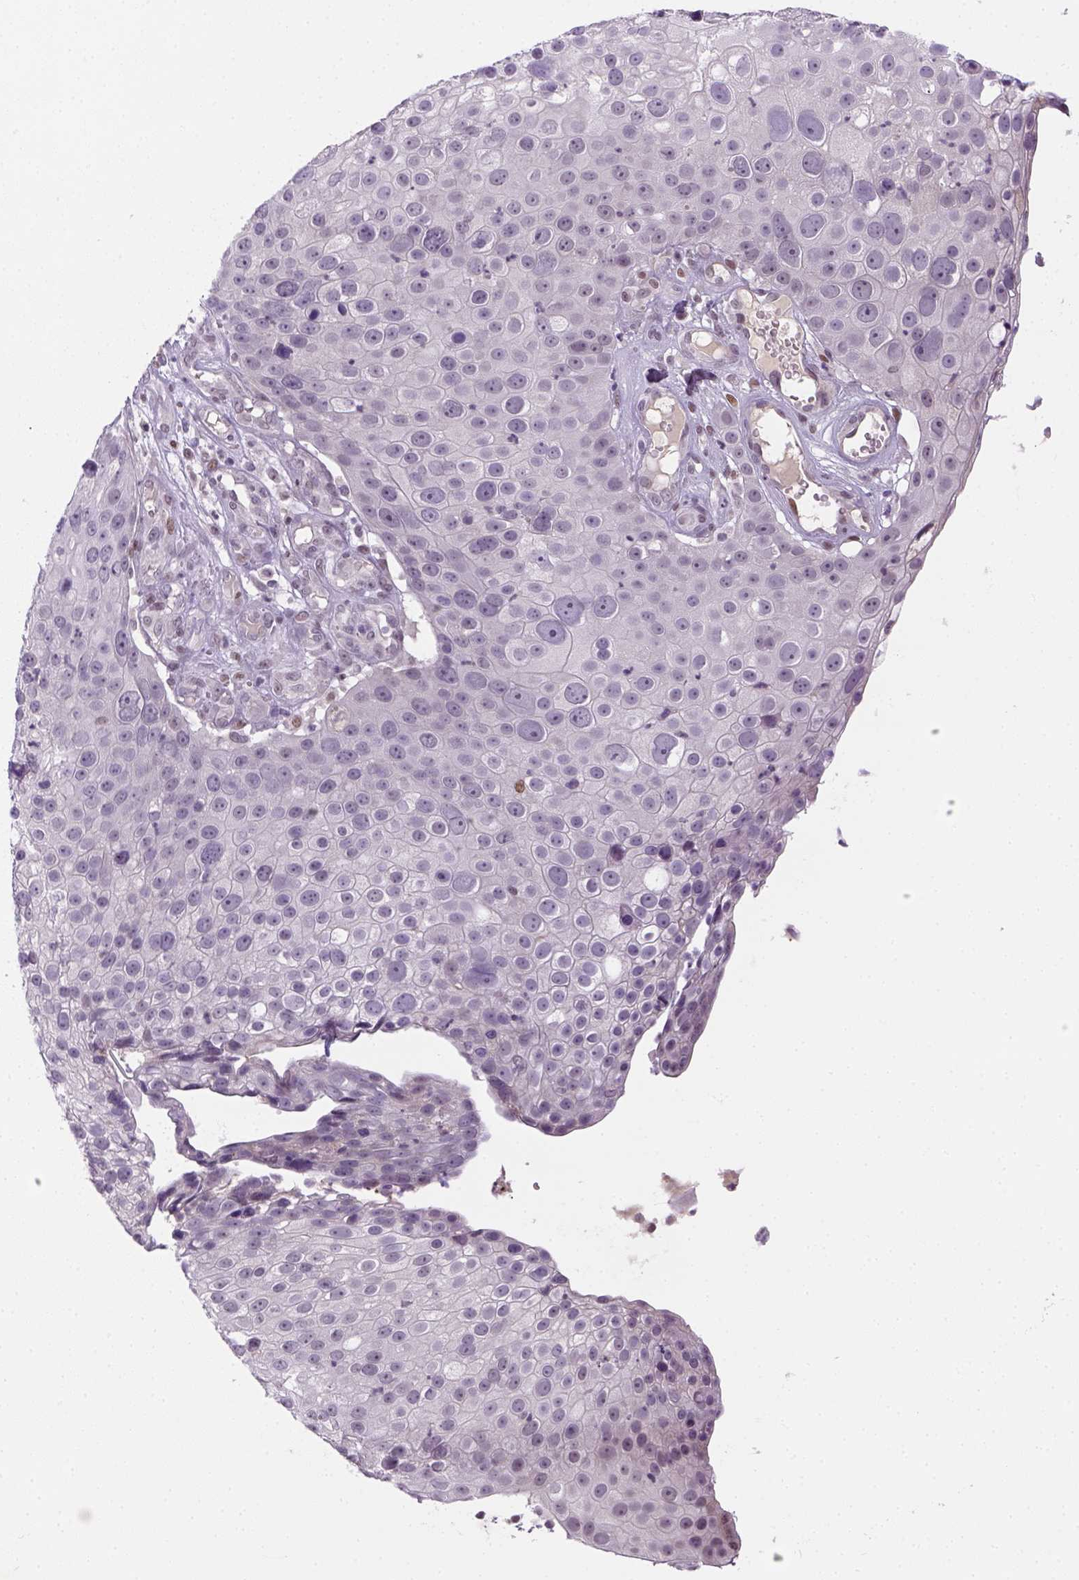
{"staining": {"intensity": "negative", "quantity": "none", "location": "none"}, "tissue": "skin cancer", "cell_type": "Tumor cells", "image_type": "cancer", "snomed": [{"axis": "morphology", "description": "Squamous cell carcinoma, NOS"}, {"axis": "topography", "description": "Skin"}], "caption": "The immunohistochemistry histopathology image has no significant expression in tumor cells of squamous cell carcinoma (skin) tissue.", "gene": "MAGEB3", "patient": {"sex": "male", "age": 71}}